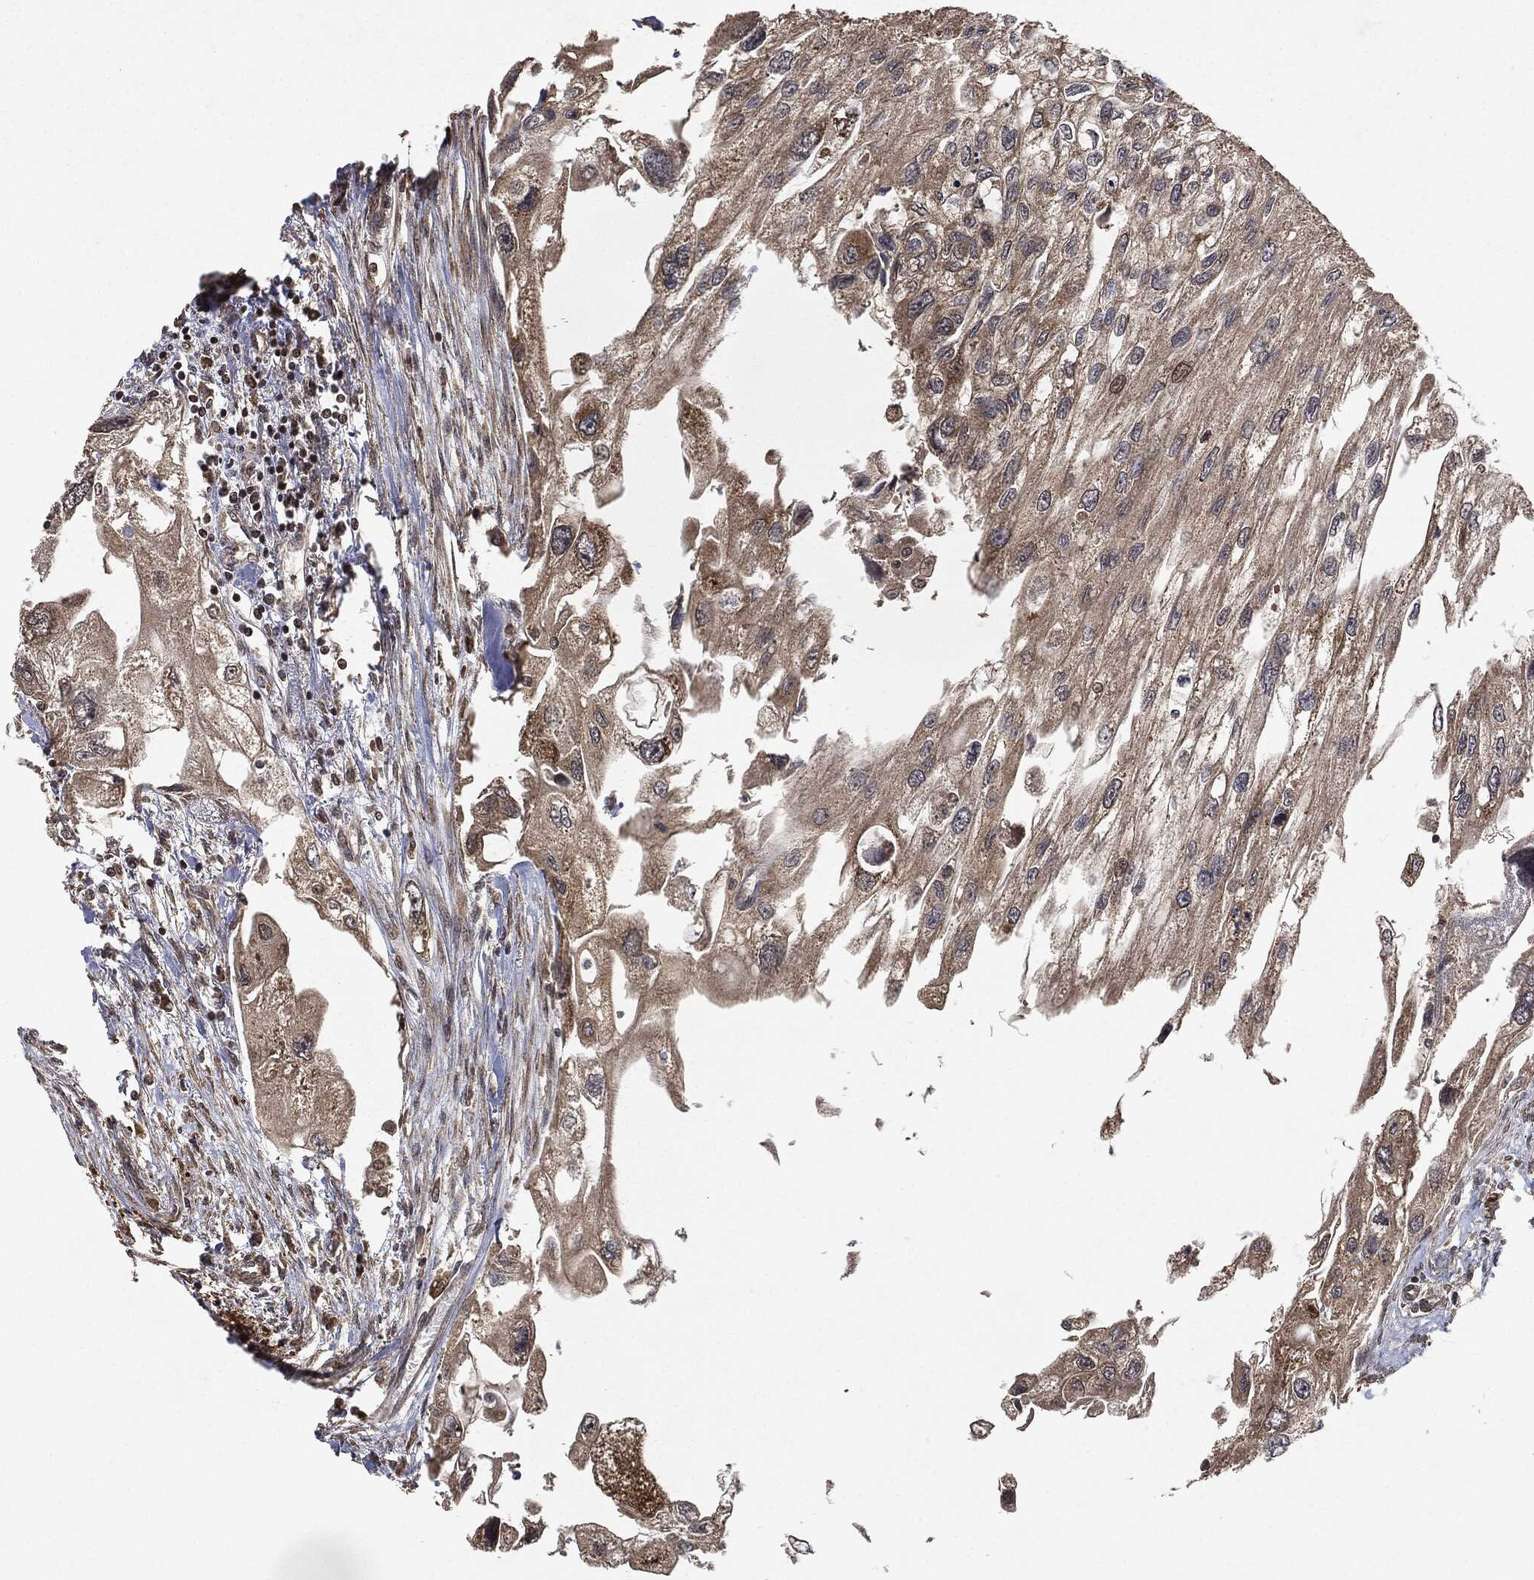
{"staining": {"intensity": "weak", "quantity": "<25%", "location": "cytoplasmic/membranous"}, "tissue": "urothelial cancer", "cell_type": "Tumor cells", "image_type": "cancer", "snomed": [{"axis": "morphology", "description": "Urothelial carcinoma, High grade"}, {"axis": "topography", "description": "Urinary bladder"}], "caption": "A photomicrograph of urothelial carcinoma (high-grade) stained for a protein reveals no brown staining in tumor cells.", "gene": "PDK1", "patient": {"sex": "male", "age": 59}}